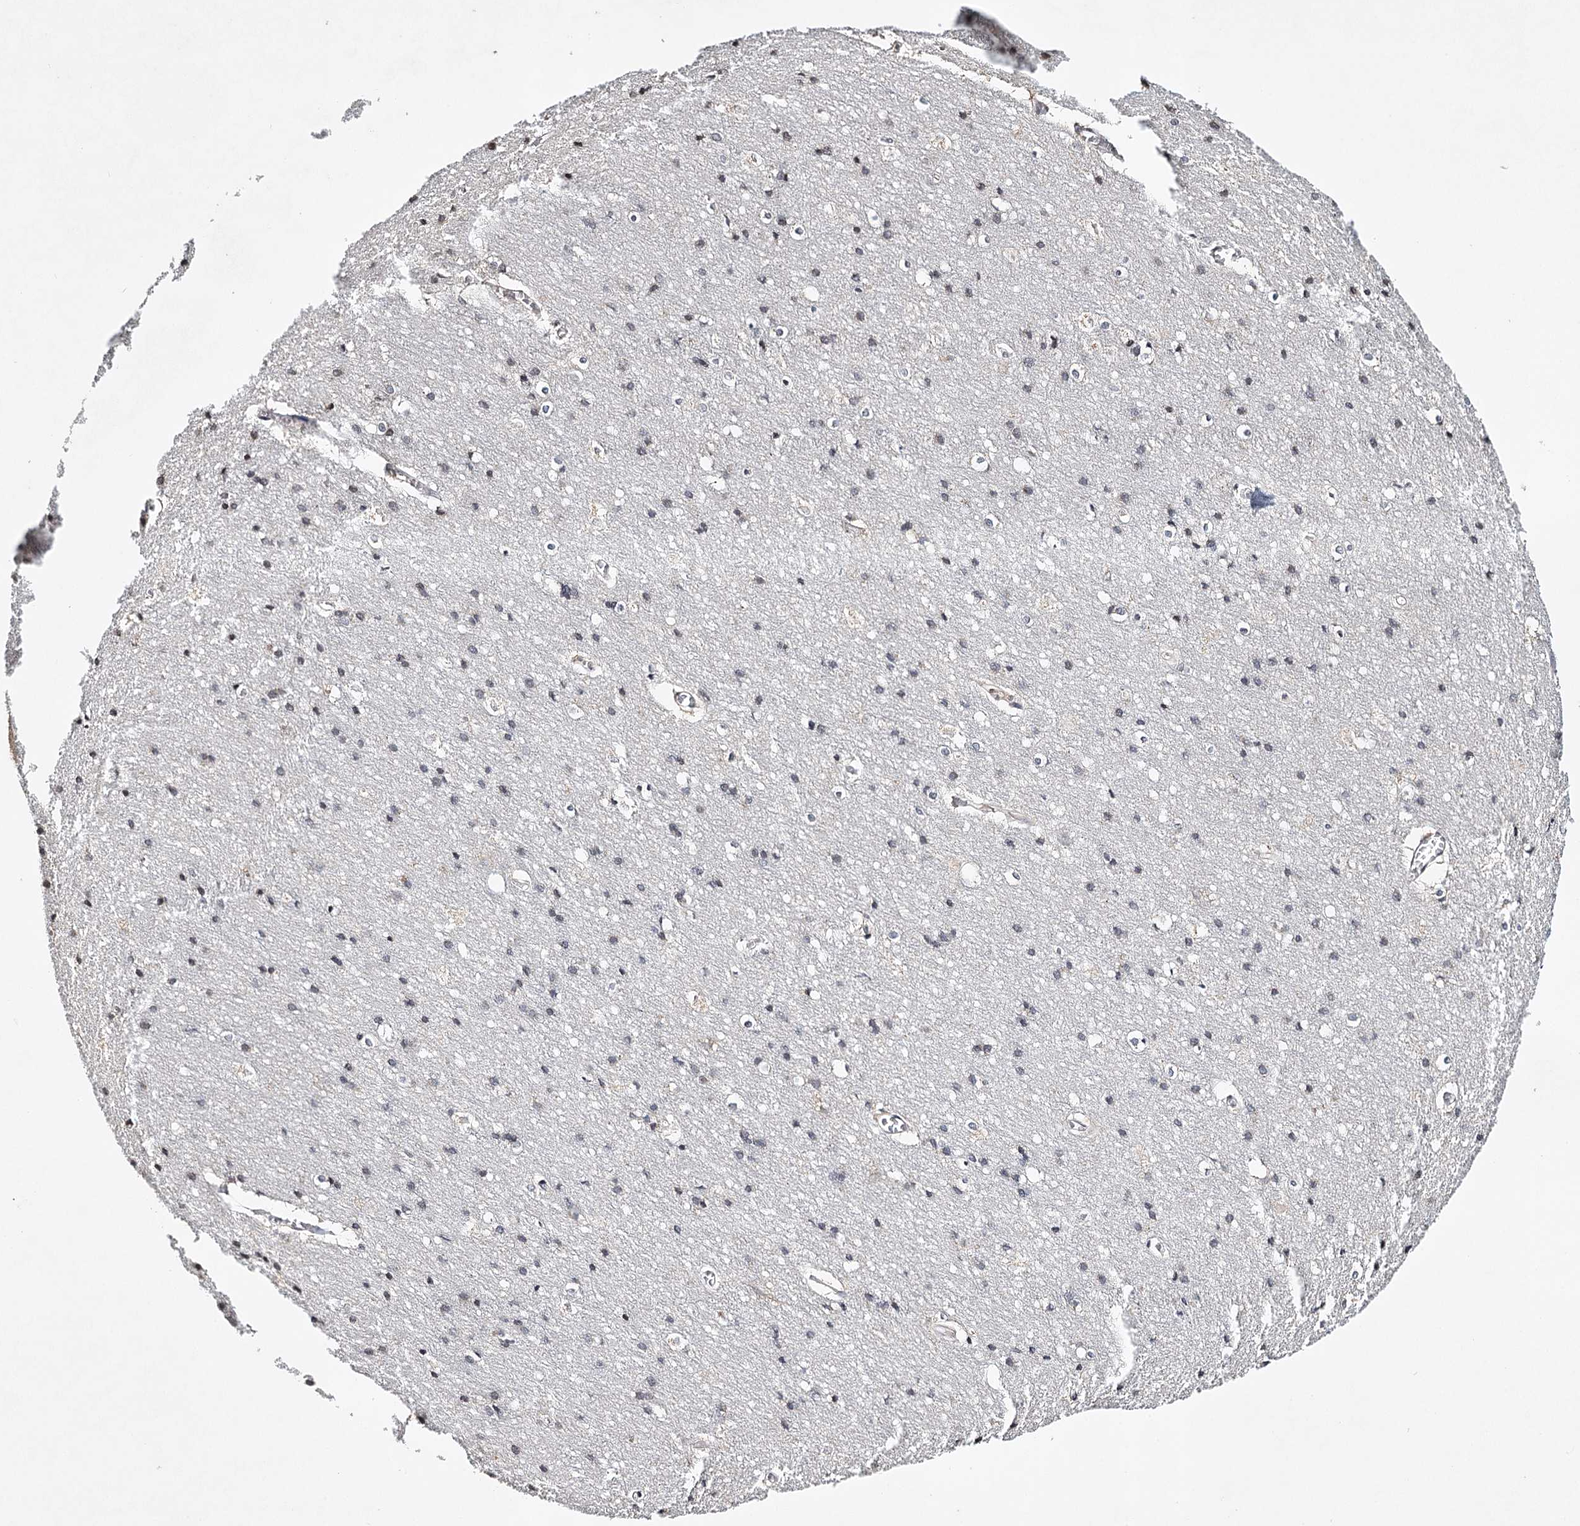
{"staining": {"intensity": "negative", "quantity": "none", "location": "none"}, "tissue": "cerebral cortex", "cell_type": "Endothelial cells", "image_type": "normal", "snomed": [{"axis": "morphology", "description": "Normal tissue, NOS"}, {"axis": "topography", "description": "Cerebral cortex"}], "caption": "This is a image of immunohistochemistry staining of normal cerebral cortex, which shows no staining in endothelial cells. (Brightfield microscopy of DAB (3,3'-diaminobenzidine) immunohistochemistry at high magnification).", "gene": "ICOS", "patient": {"sex": "male", "age": 54}}